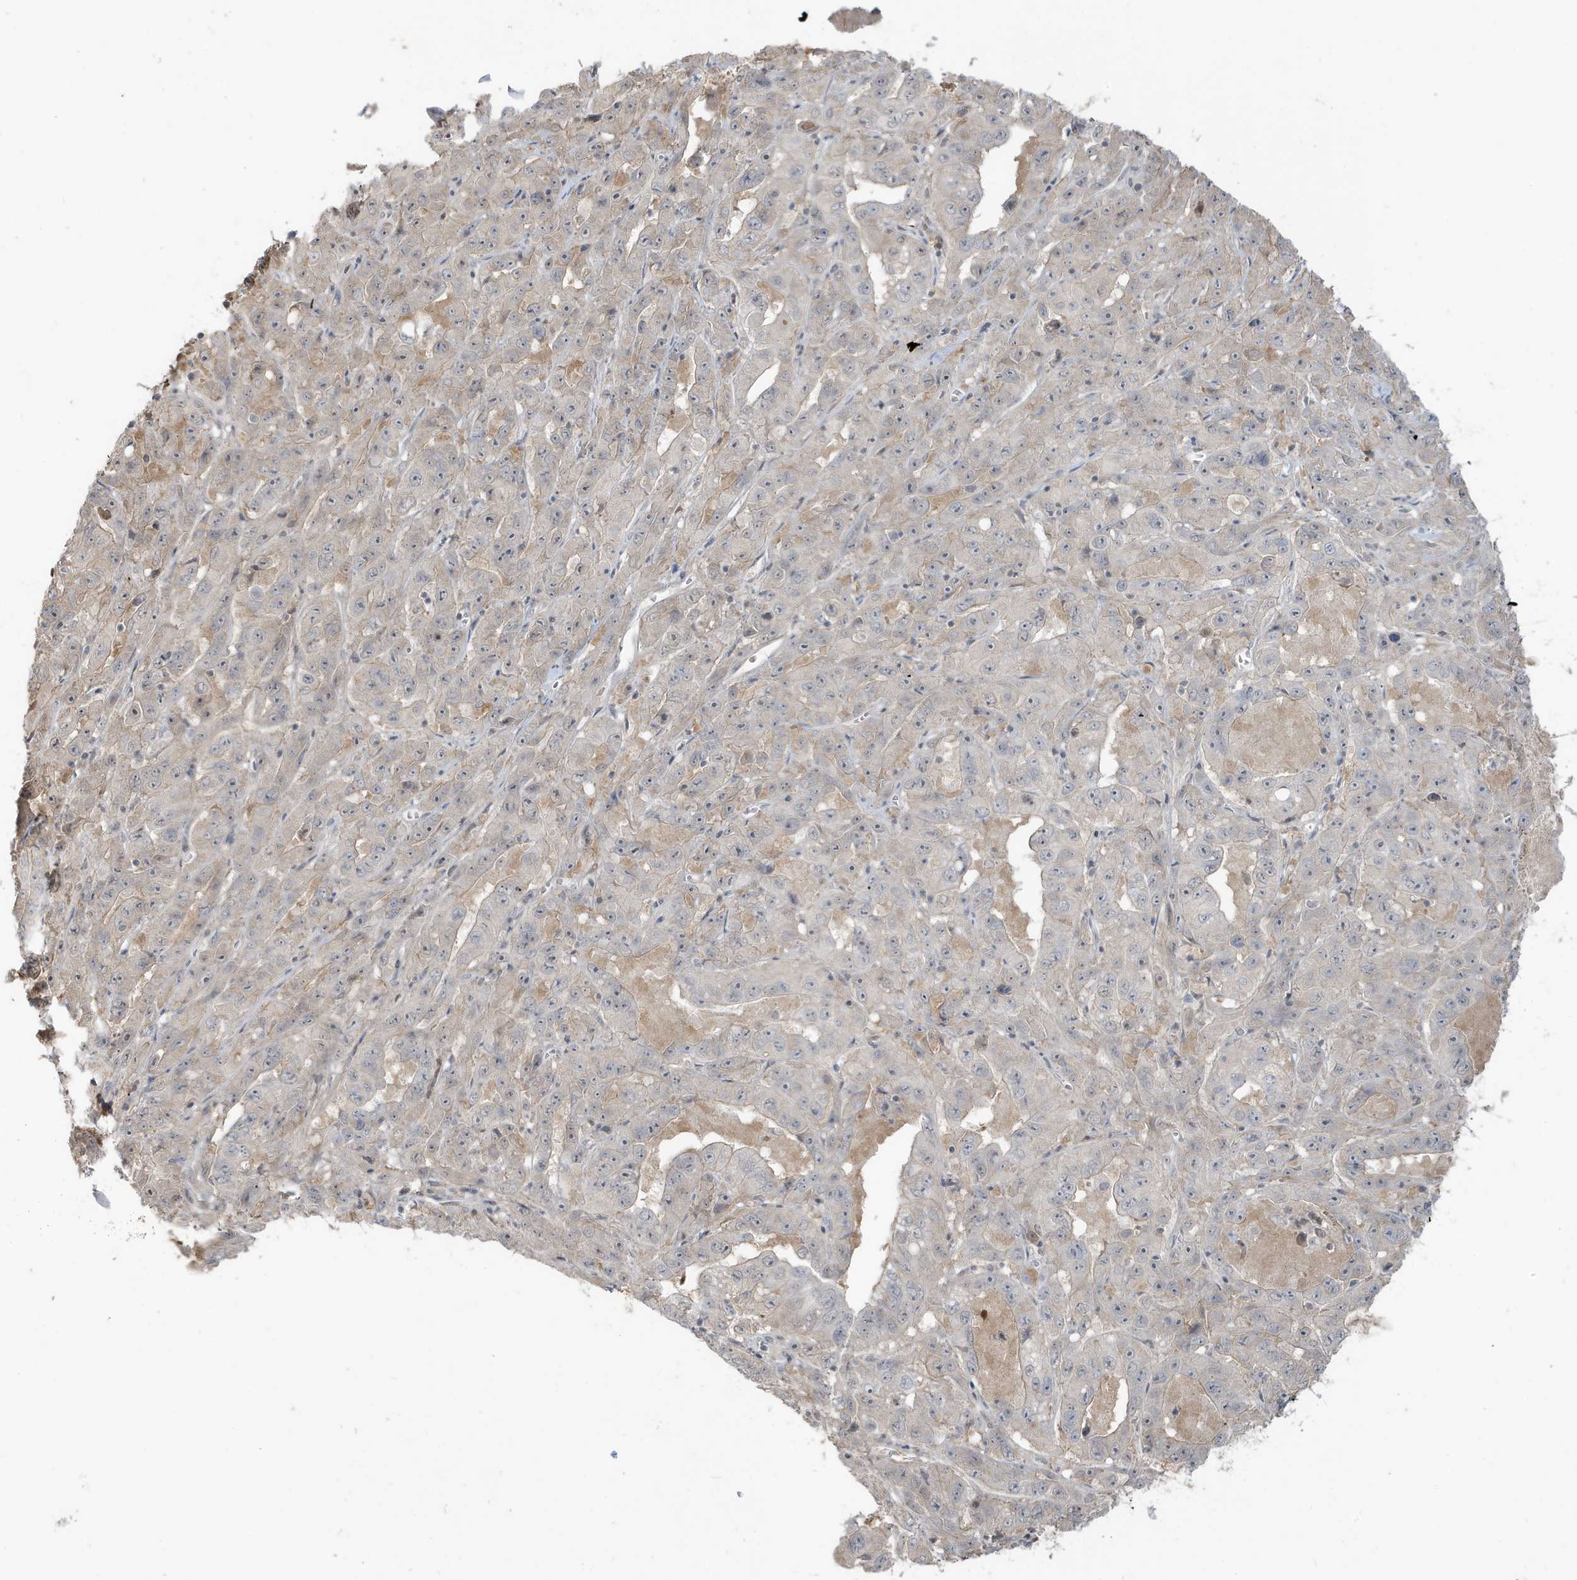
{"staining": {"intensity": "weak", "quantity": "<25%", "location": "cytoplasmic/membranous"}, "tissue": "pancreatic cancer", "cell_type": "Tumor cells", "image_type": "cancer", "snomed": [{"axis": "morphology", "description": "Adenocarcinoma, NOS"}, {"axis": "topography", "description": "Pancreas"}], "caption": "This is an immunohistochemistry (IHC) micrograph of pancreatic cancer (adenocarcinoma). There is no staining in tumor cells.", "gene": "PRRT3", "patient": {"sex": "male", "age": 63}}